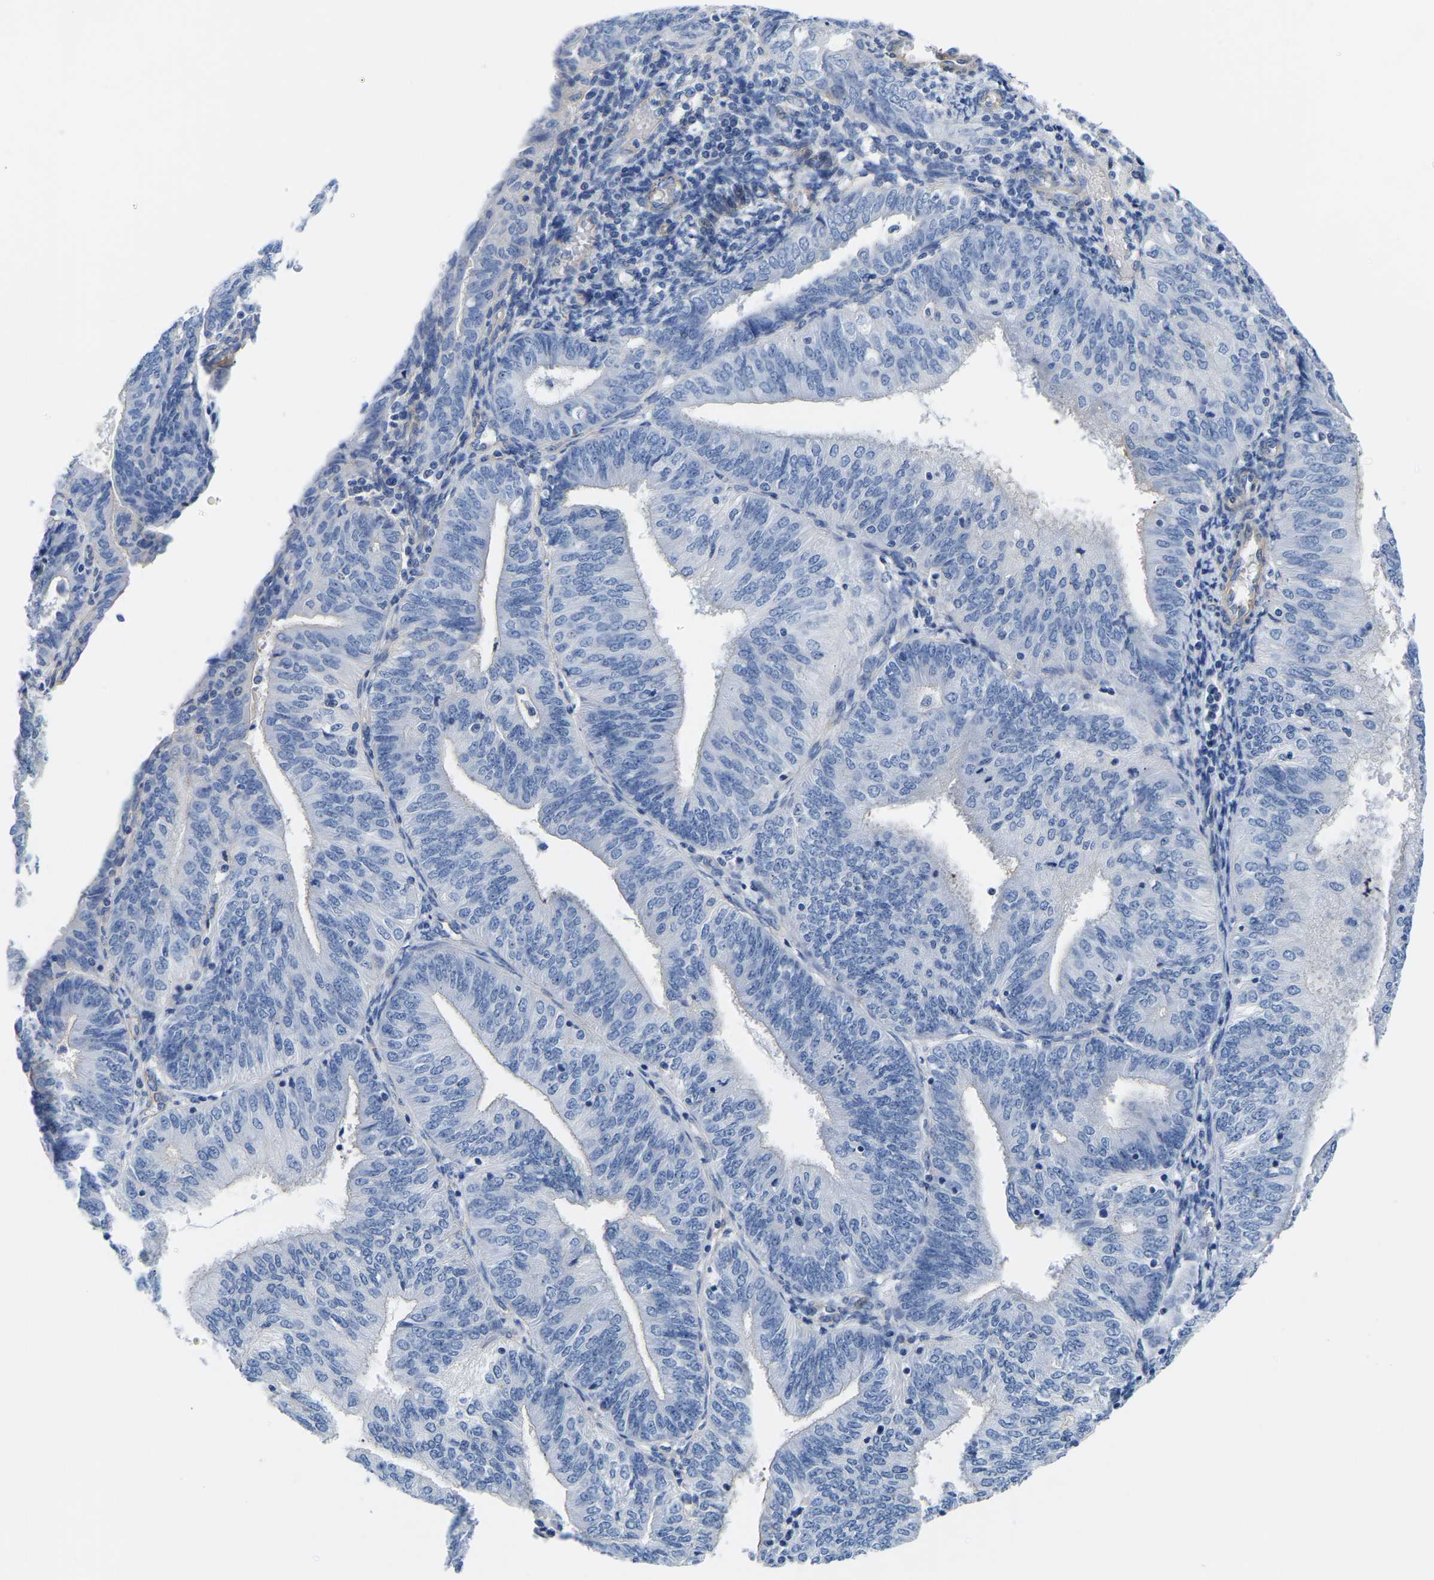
{"staining": {"intensity": "negative", "quantity": "none", "location": "none"}, "tissue": "endometrial cancer", "cell_type": "Tumor cells", "image_type": "cancer", "snomed": [{"axis": "morphology", "description": "Adenocarcinoma, NOS"}, {"axis": "topography", "description": "Endometrium"}], "caption": "Immunohistochemistry (IHC) image of neoplastic tissue: endometrial cancer stained with DAB exhibits no significant protein positivity in tumor cells.", "gene": "UPK3A", "patient": {"sex": "female", "age": 58}}